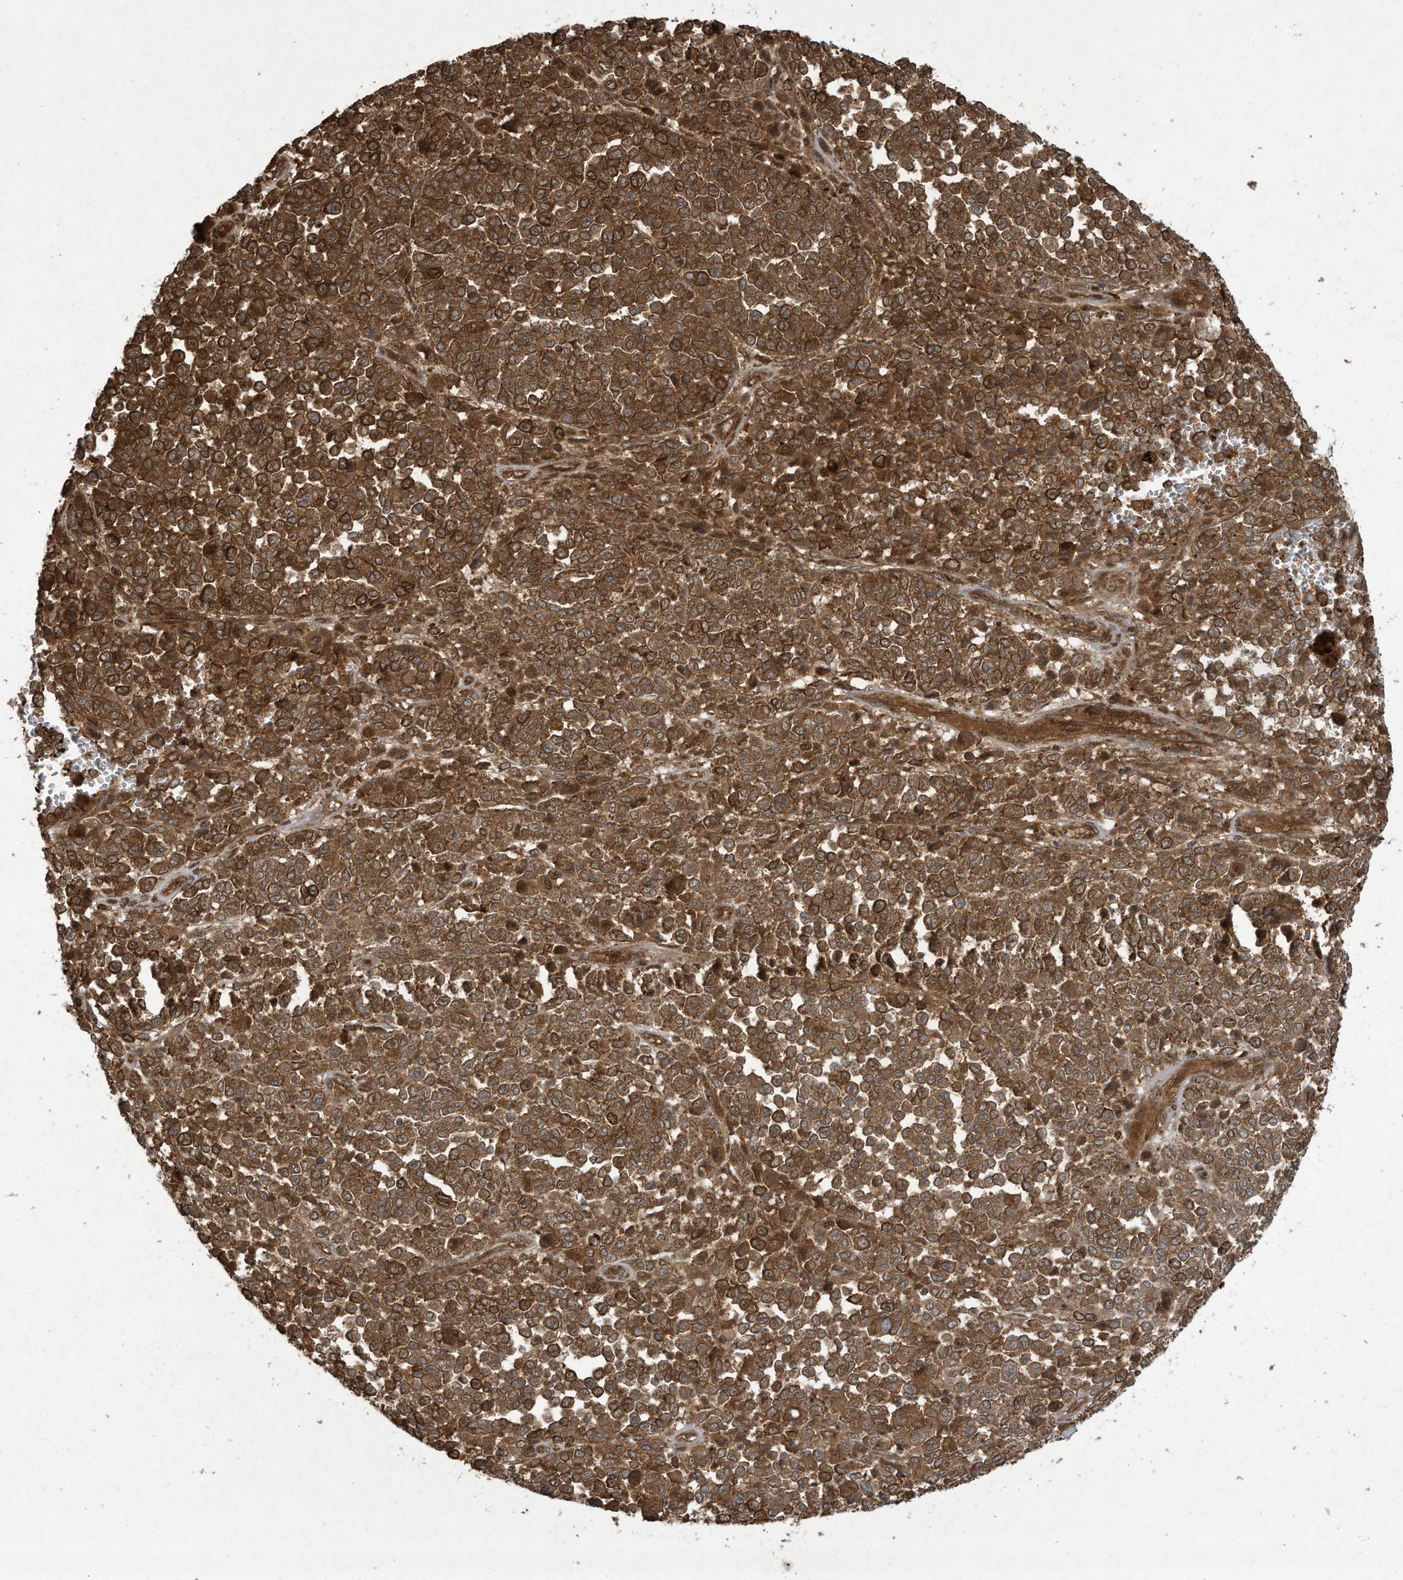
{"staining": {"intensity": "strong", "quantity": ">75%", "location": "cytoplasmic/membranous"}, "tissue": "melanoma", "cell_type": "Tumor cells", "image_type": "cancer", "snomed": [{"axis": "morphology", "description": "Malignant melanoma, Metastatic site"}, {"axis": "topography", "description": "Pancreas"}], "caption": "Immunohistochemistry of human malignant melanoma (metastatic site) exhibits high levels of strong cytoplasmic/membranous staining in about >75% of tumor cells. Using DAB (brown) and hematoxylin (blue) stains, captured at high magnification using brightfield microscopy.", "gene": "DDIT4", "patient": {"sex": "female", "age": 30}}